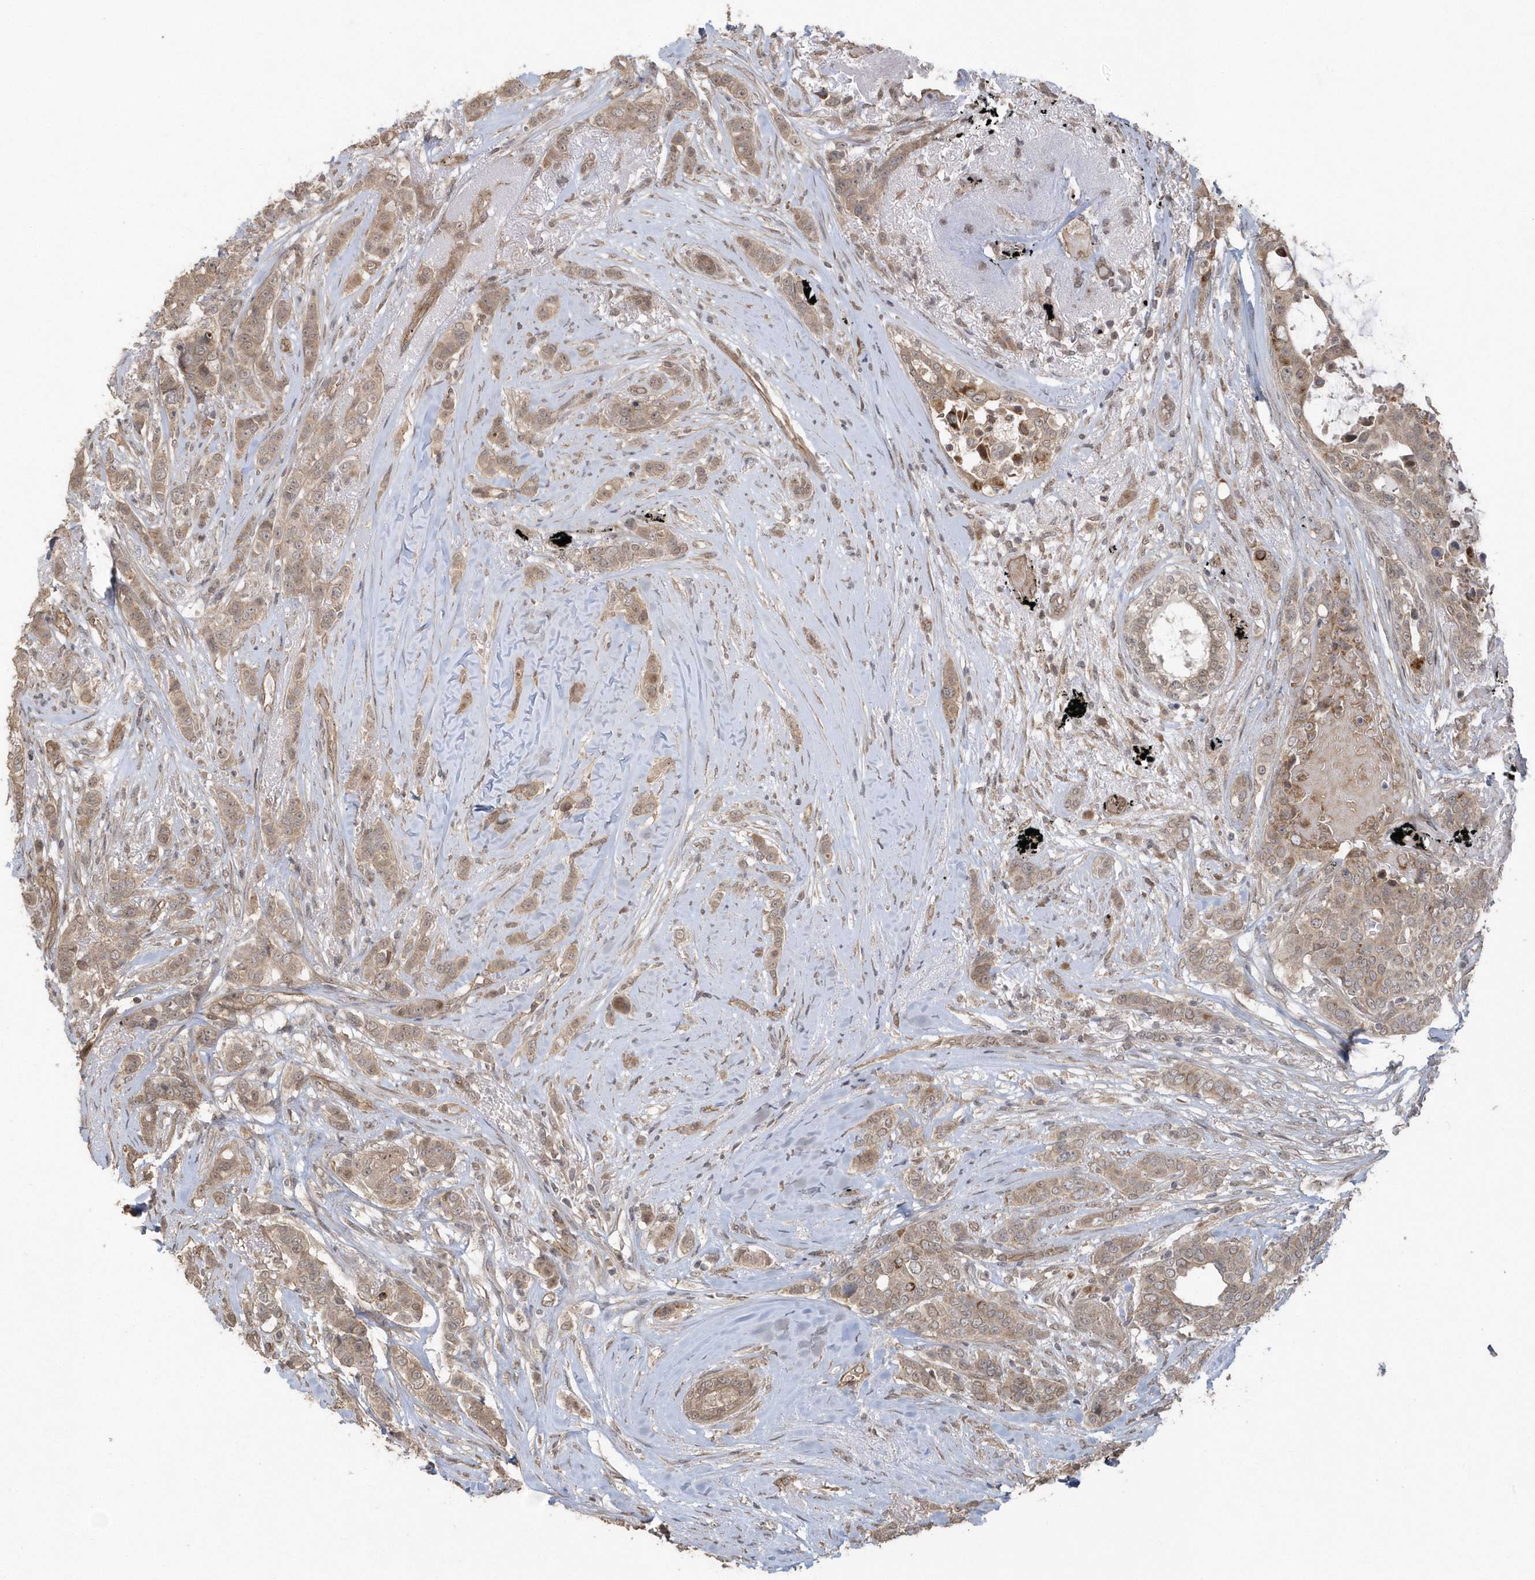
{"staining": {"intensity": "moderate", "quantity": ">75%", "location": "cytoplasmic/membranous"}, "tissue": "breast cancer", "cell_type": "Tumor cells", "image_type": "cancer", "snomed": [{"axis": "morphology", "description": "Lobular carcinoma"}, {"axis": "topography", "description": "Breast"}], "caption": "Moderate cytoplasmic/membranous protein positivity is appreciated in about >75% of tumor cells in lobular carcinoma (breast).", "gene": "HERPUD1", "patient": {"sex": "female", "age": 51}}